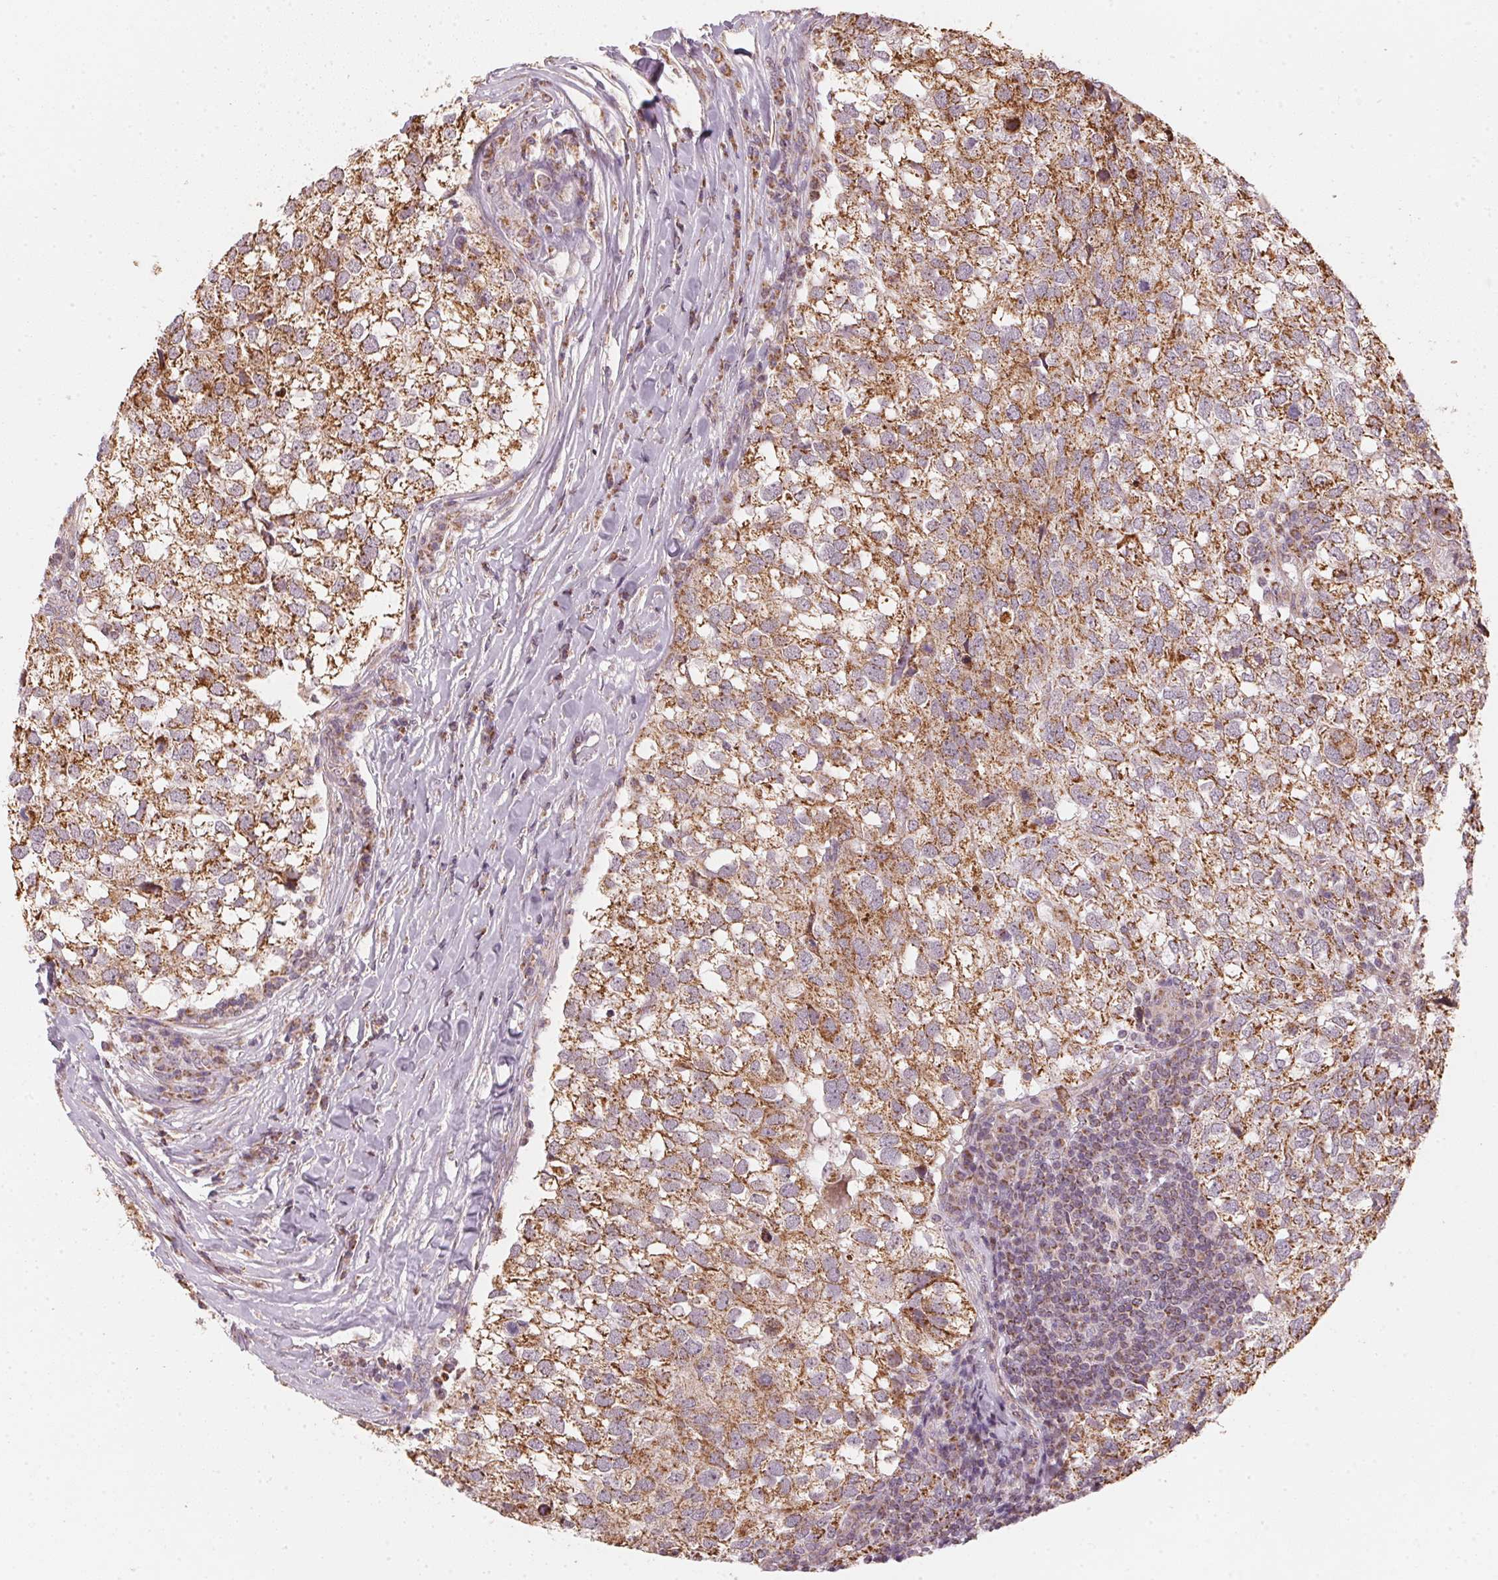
{"staining": {"intensity": "moderate", "quantity": ">75%", "location": "cytoplasmic/membranous"}, "tissue": "breast cancer", "cell_type": "Tumor cells", "image_type": "cancer", "snomed": [{"axis": "morphology", "description": "Duct carcinoma"}, {"axis": "topography", "description": "Breast"}], "caption": "The histopathology image reveals a brown stain indicating the presence of a protein in the cytoplasmic/membranous of tumor cells in infiltrating ductal carcinoma (breast). (Stains: DAB (3,3'-diaminobenzidine) in brown, nuclei in blue, Microscopy: brightfield microscopy at high magnification).", "gene": "MATCAP1", "patient": {"sex": "female", "age": 30}}